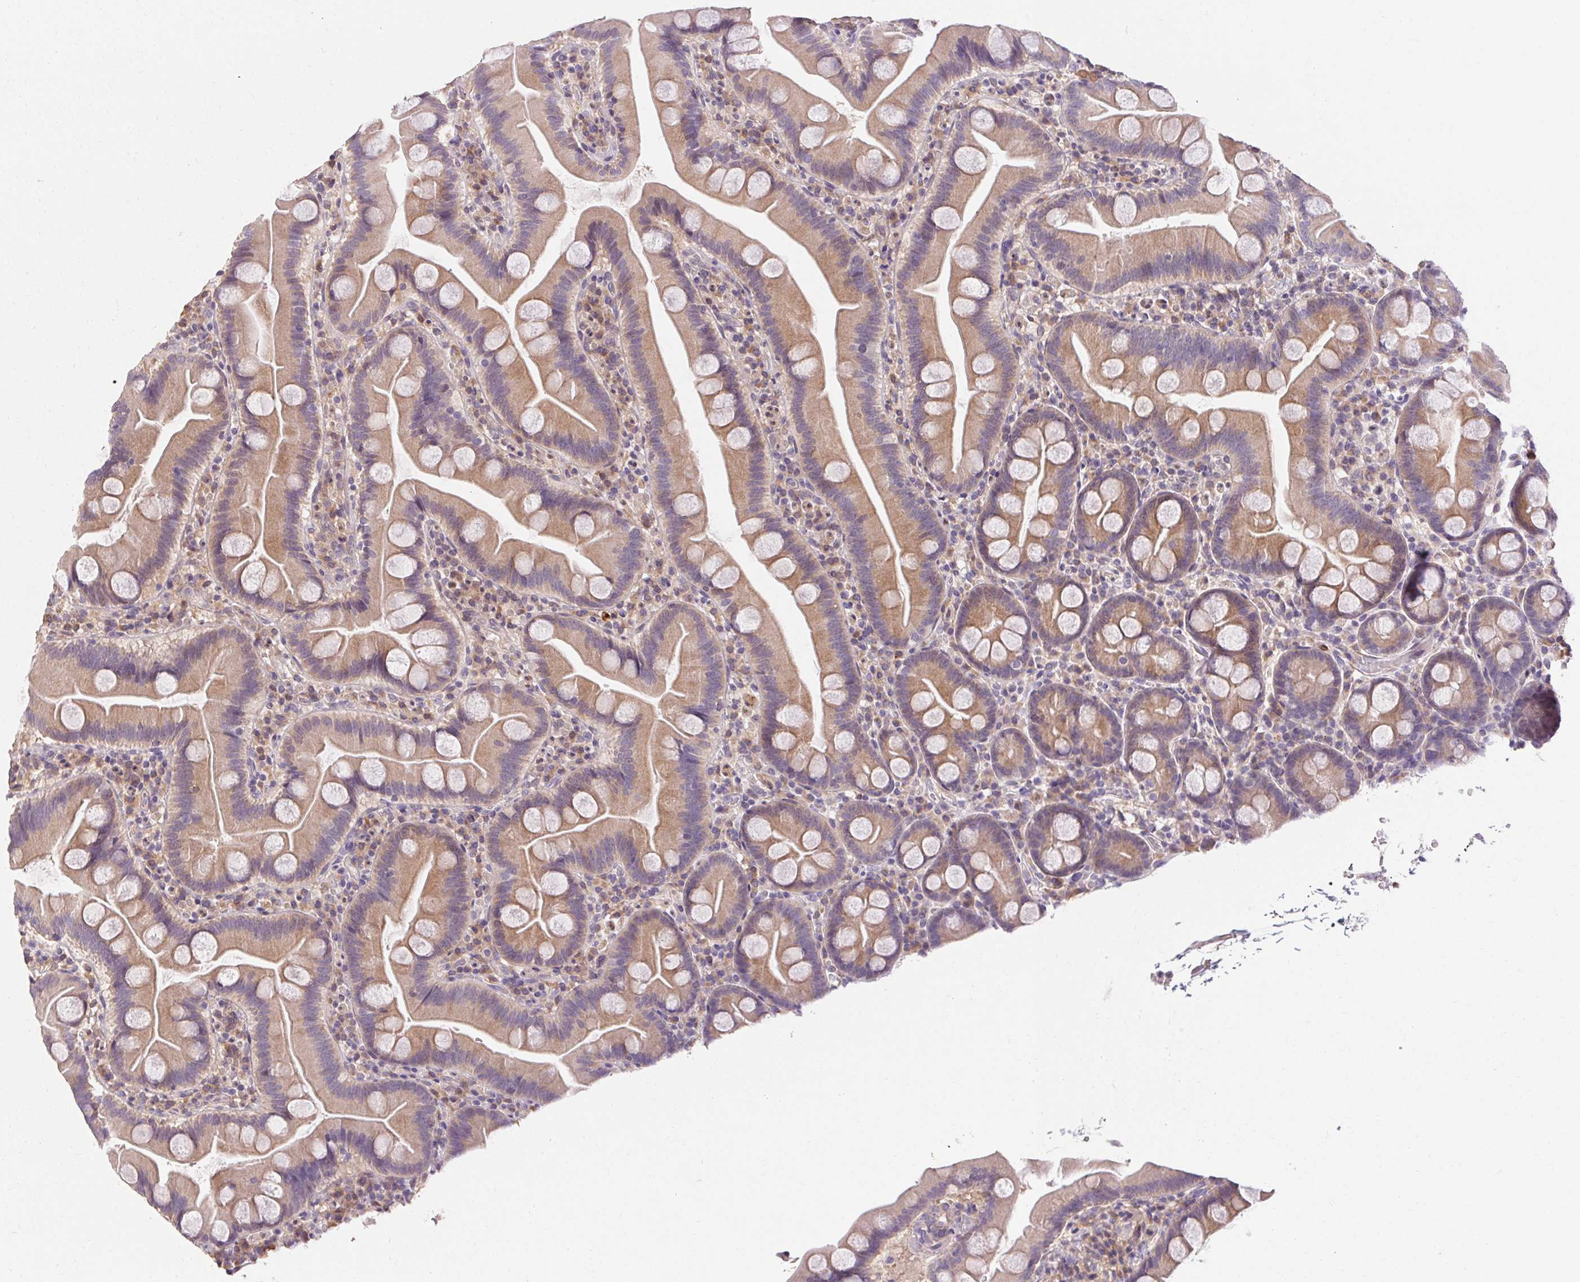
{"staining": {"intensity": "weak", "quantity": ">75%", "location": "cytoplasmic/membranous"}, "tissue": "small intestine", "cell_type": "Glandular cells", "image_type": "normal", "snomed": [{"axis": "morphology", "description": "Normal tissue, NOS"}, {"axis": "topography", "description": "Small intestine"}], "caption": "High-power microscopy captured an IHC histopathology image of normal small intestine, revealing weak cytoplasmic/membranous expression in approximately >75% of glandular cells.", "gene": "TMEM52B", "patient": {"sex": "female", "age": 68}}